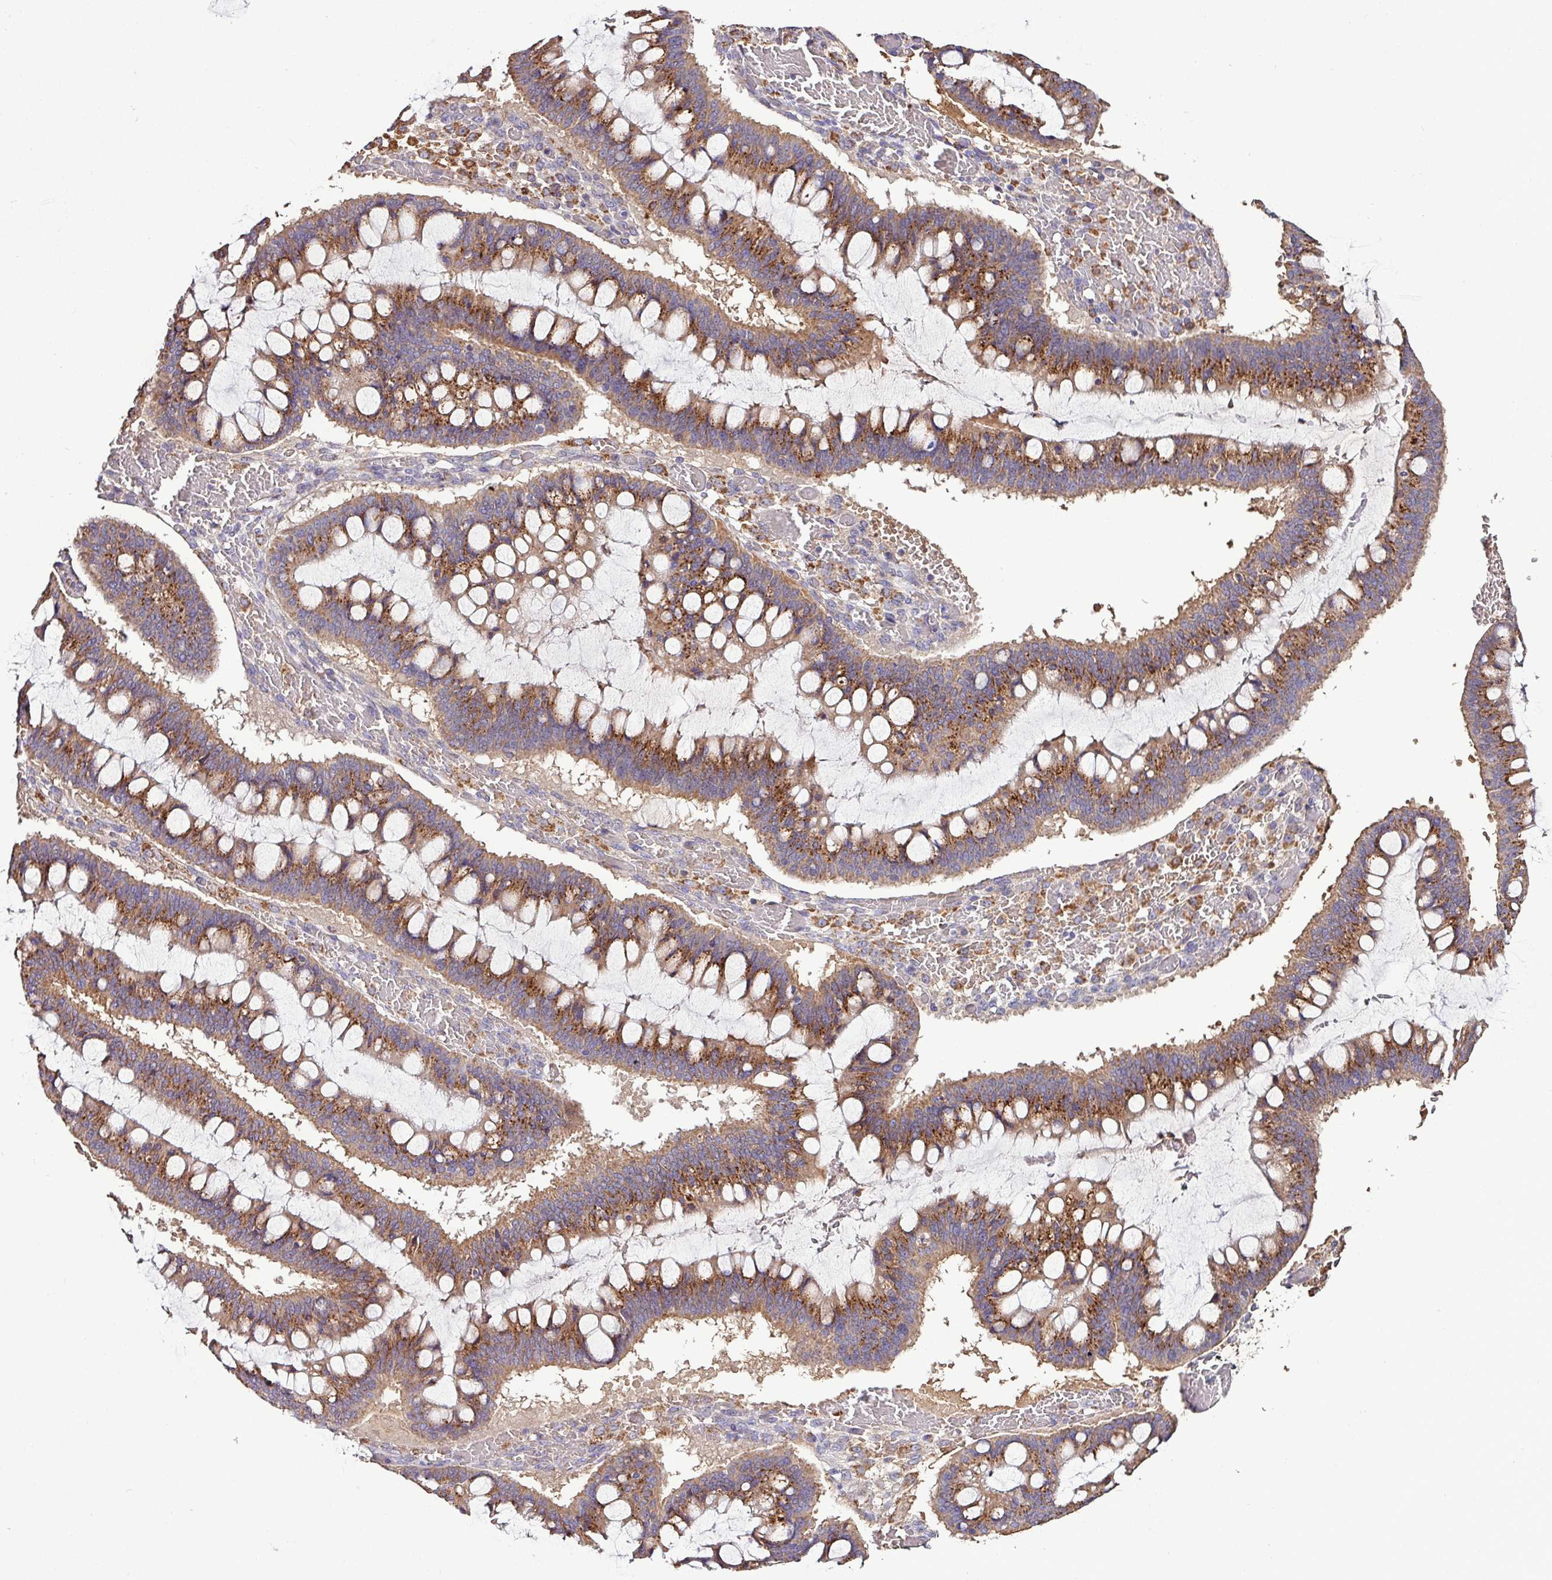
{"staining": {"intensity": "strong", "quantity": ">75%", "location": "cytoplasmic/membranous"}, "tissue": "ovarian cancer", "cell_type": "Tumor cells", "image_type": "cancer", "snomed": [{"axis": "morphology", "description": "Cystadenocarcinoma, mucinous, NOS"}, {"axis": "topography", "description": "Ovary"}], "caption": "Tumor cells display high levels of strong cytoplasmic/membranous staining in about >75% of cells in ovarian cancer.", "gene": "CPD", "patient": {"sex": "female", "age": 73}}